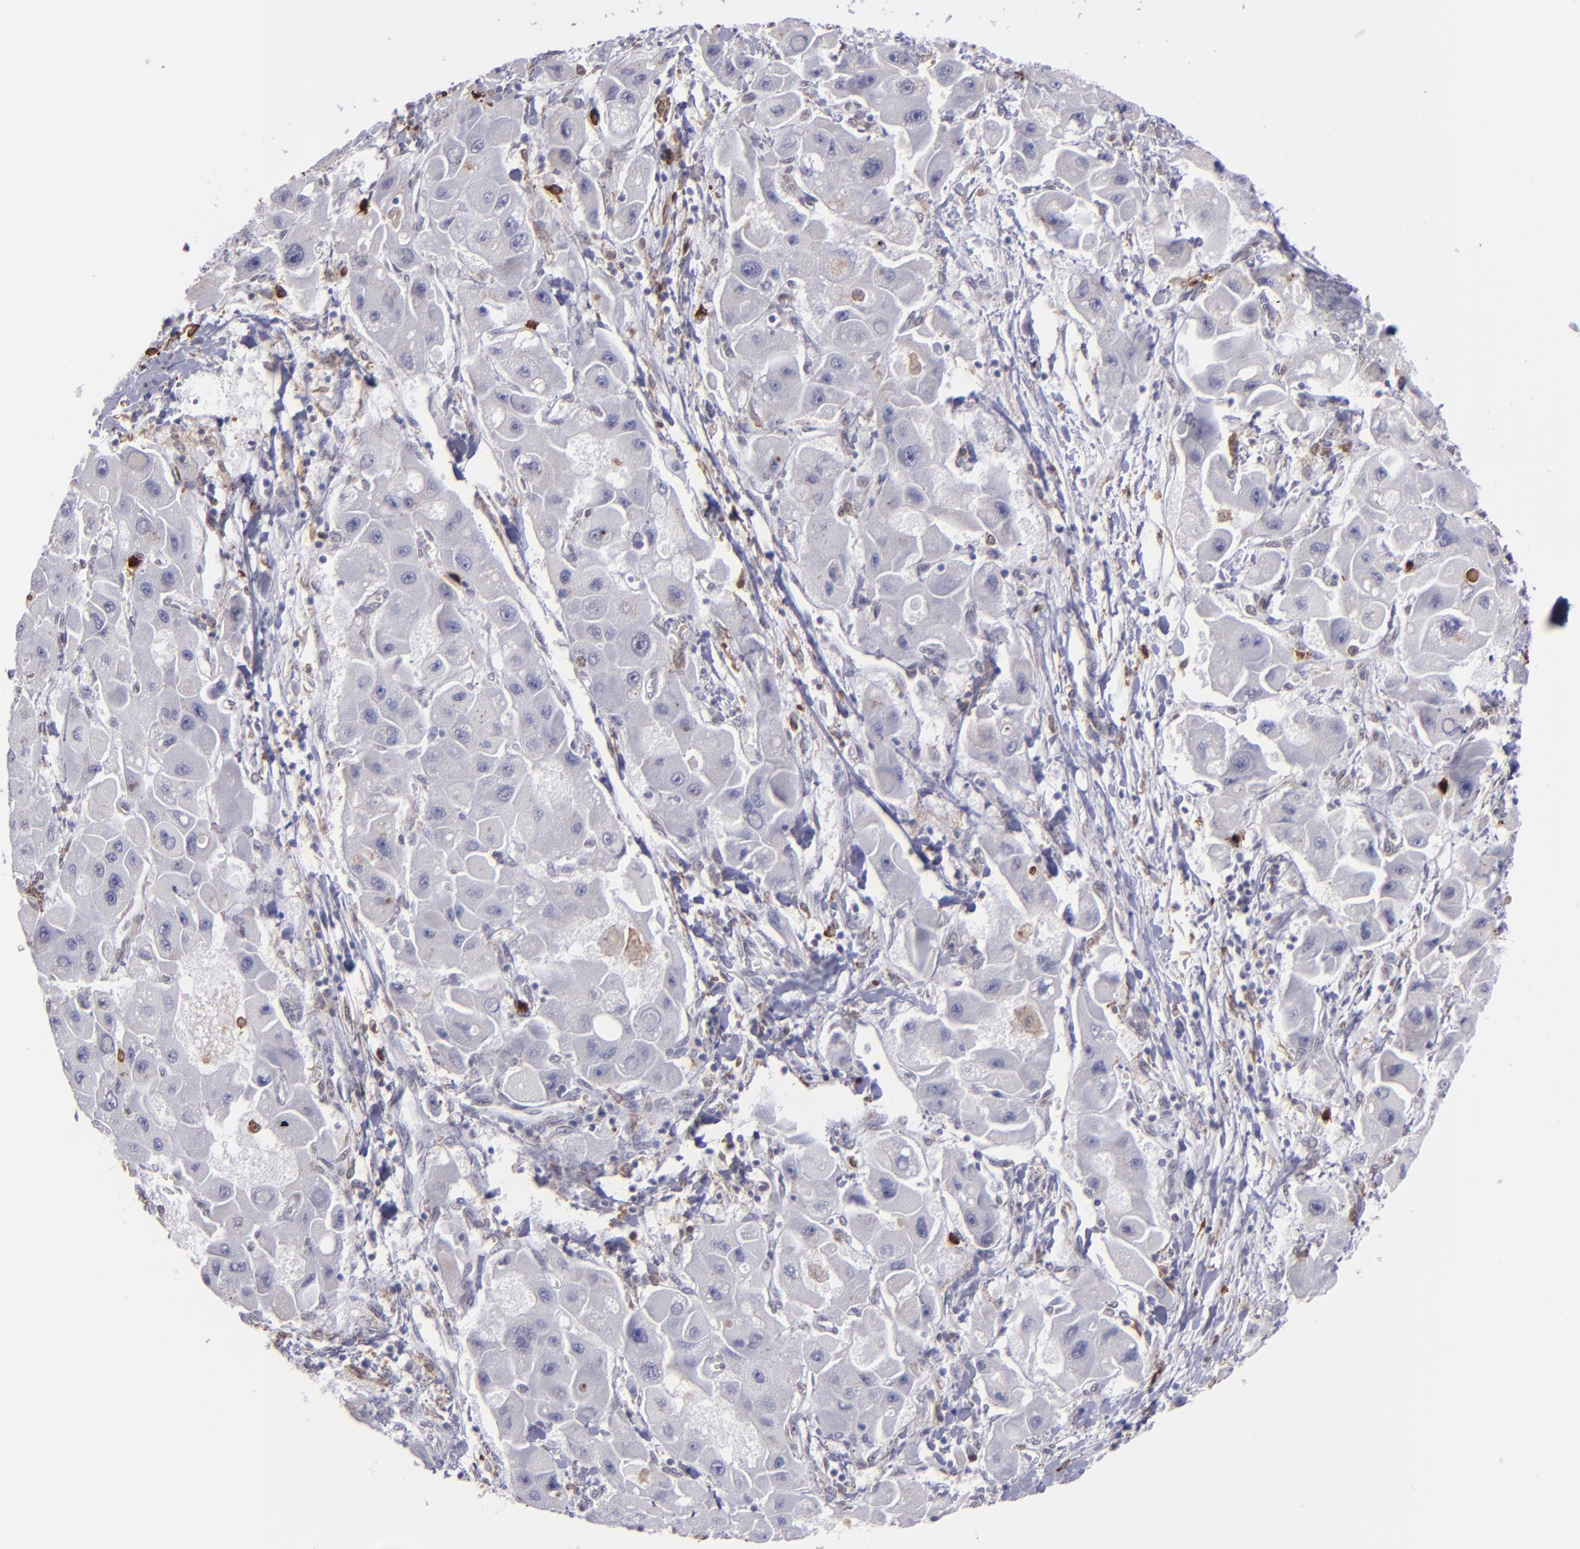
{"staining": {"intensity": "negative", "quantity": "none", "location": "none"}, "tissue": "liver cancer", "cell_type": "Tumor cells", "image_type": "cancer", "snomed": [{"axis": "morphology", "description": "Carcinoma, Hepatocellular, NOS"}, {"axis": "topography", "description": "Liver"}], "caption": "This is an immunohistochemistry histopathology image of liver cancer (hepatocellular carcinoma). There is no expression in tumor cells.", "gene": "NCF2", "patient": {"sex": "male", "age": 24}}